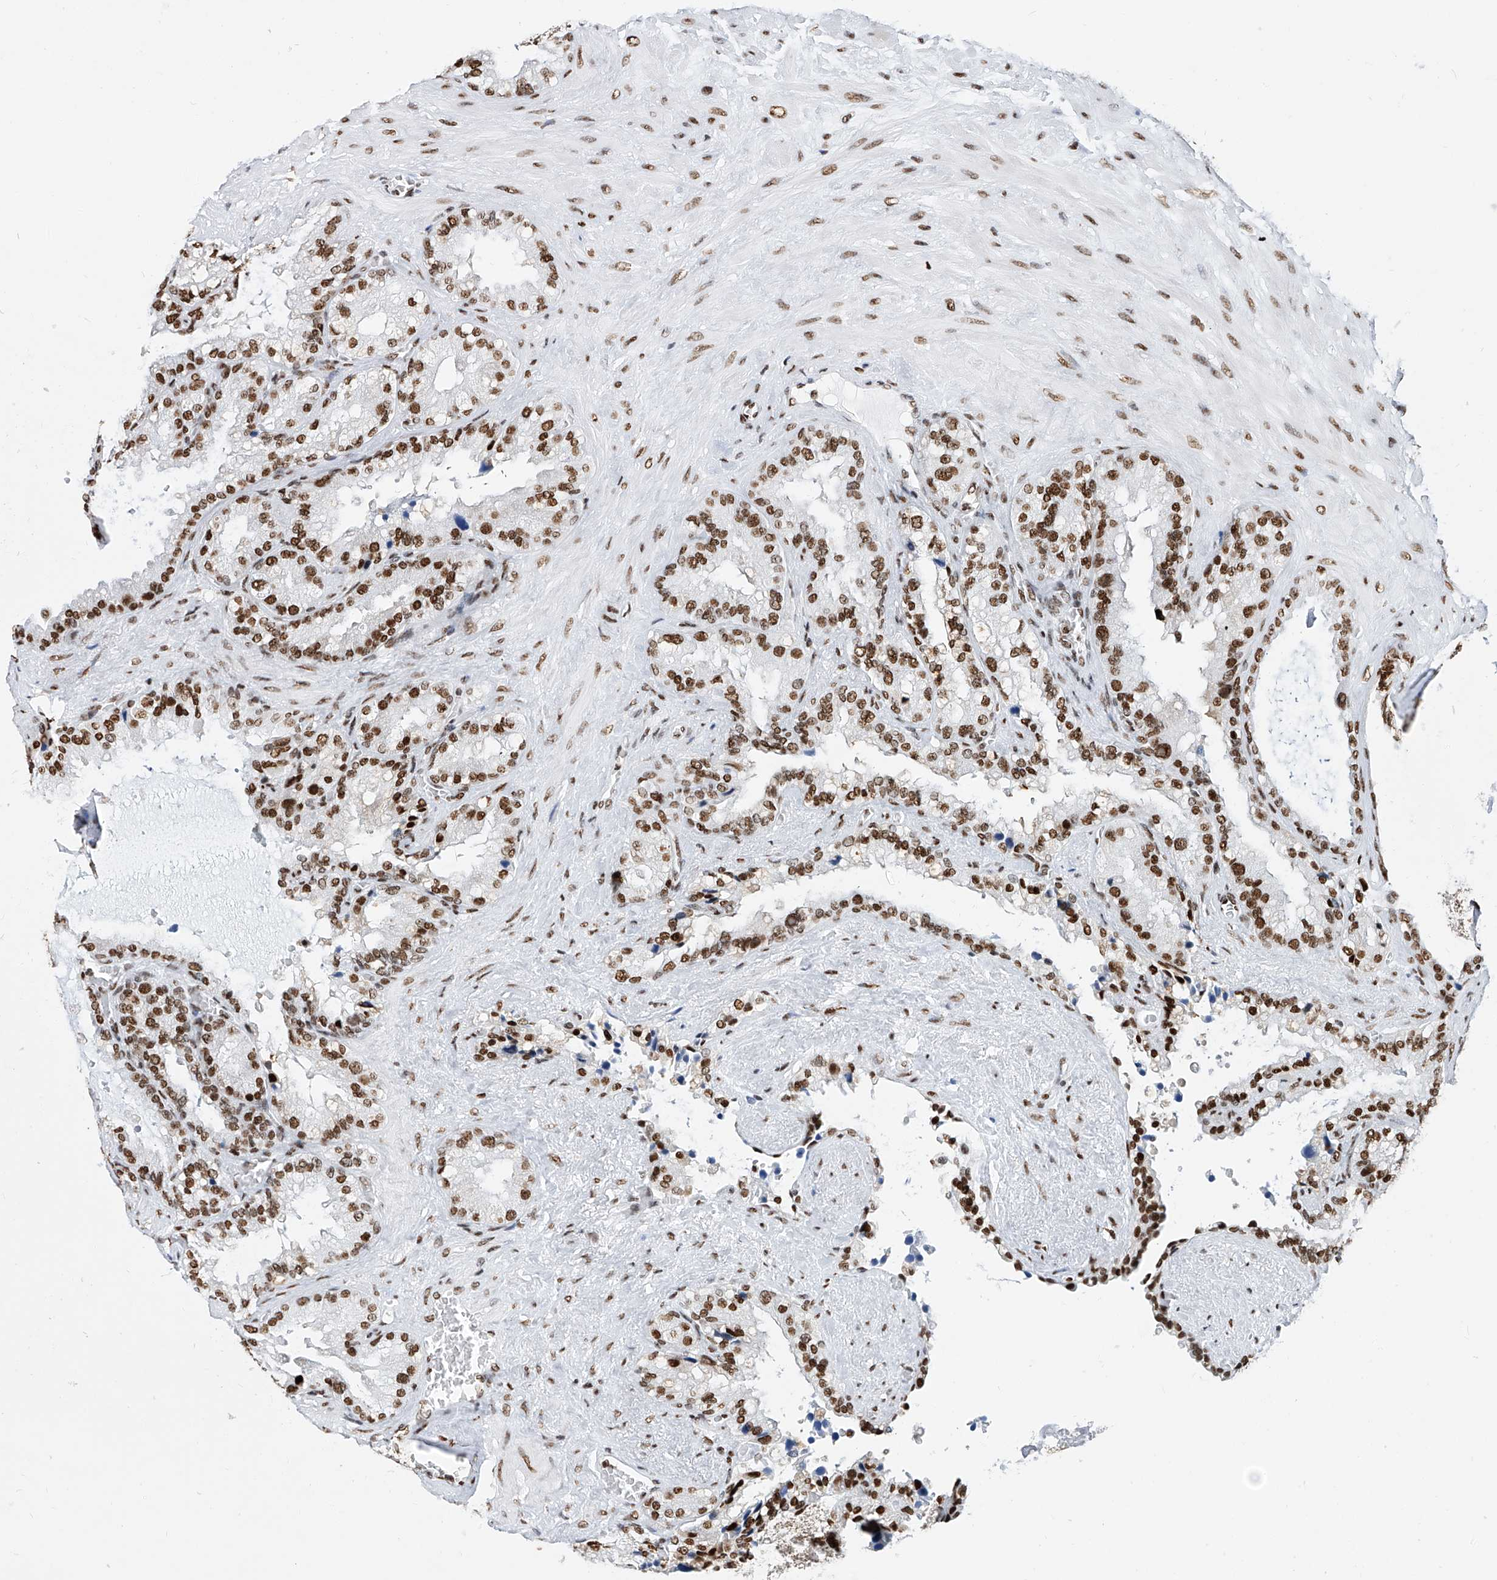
{"staining": {"intensity": "strong", "quantity": ">75%", "location": "nuclear"}, "tissue": "seminal vesicle", "cell_type": "Glandular cells", "image_type": "normal", "snomed": [{"axis": "morphology", "description": "Normal tissue, NOS"}, {"axis": "topography", "description": "Prostate"}, {"axis": "topography", "description": "Seminal veicle"}], "caption": "This is a histology image of immunohistochemistry staining of benign seminal vesicle, which shows strong staining in the nuclear of glandular cells.", "gene": "SRSF6", "patient": {"sex": "male", "age": 68}}